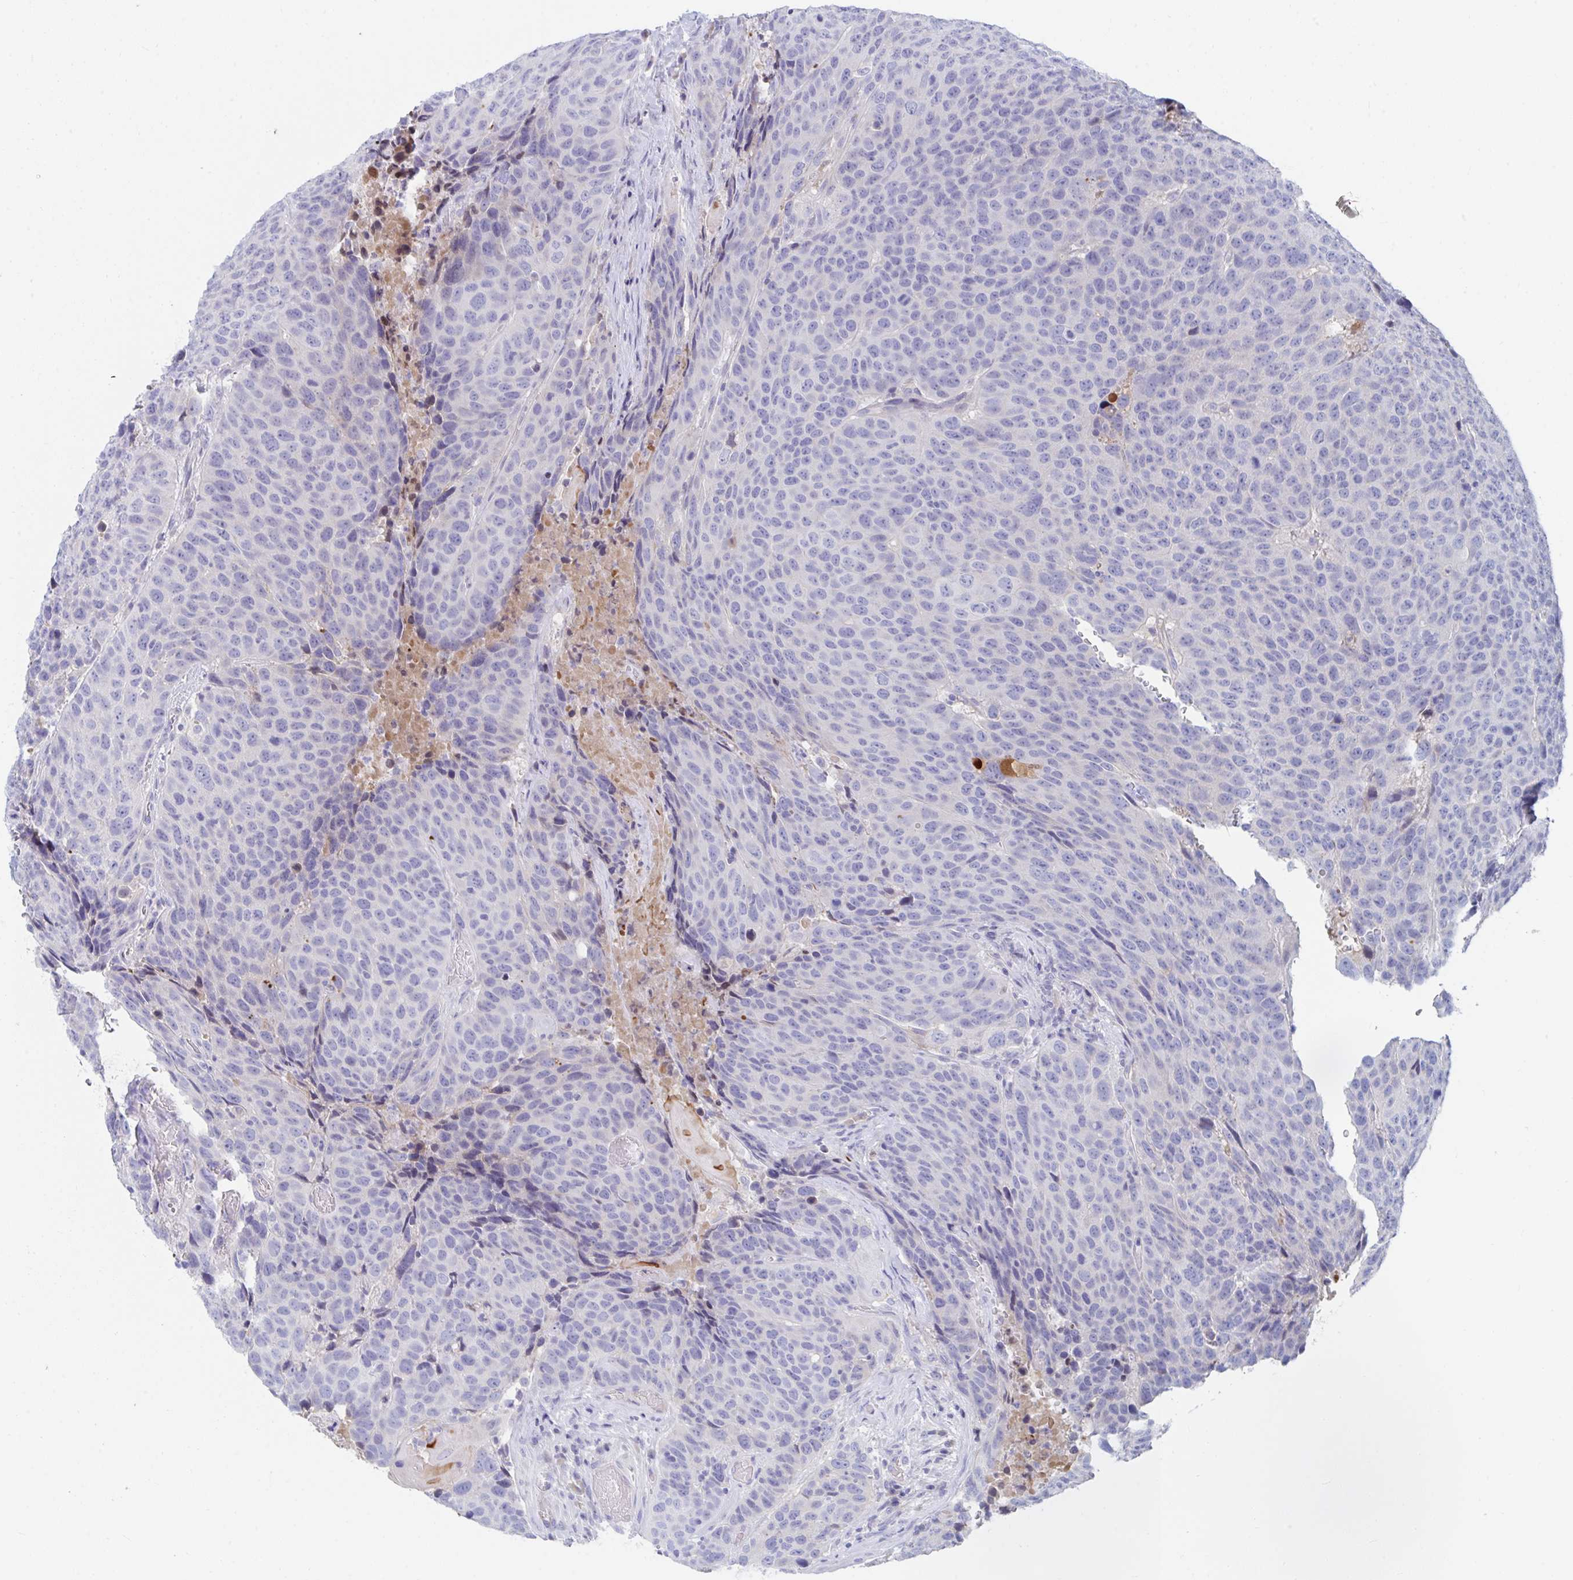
{"staining": {"intensity": "negative", "quantity": "none", "location": "none"}, "tissue": "head and neck cancer", "cell_type": "Tumor cells", "image_type": "cancer", "snomed": [{"axis": "morphology", "description": "Squamous cell carcinoma, NOS"}, {"axis": "topography", "description": "Head-Neck"}], "caption": "Tumor cells show no significant expression in head and neck squamous cell carcinoma.", "gene": "TNFAIP6", "patient": {"sex": "male", "age": 66}}